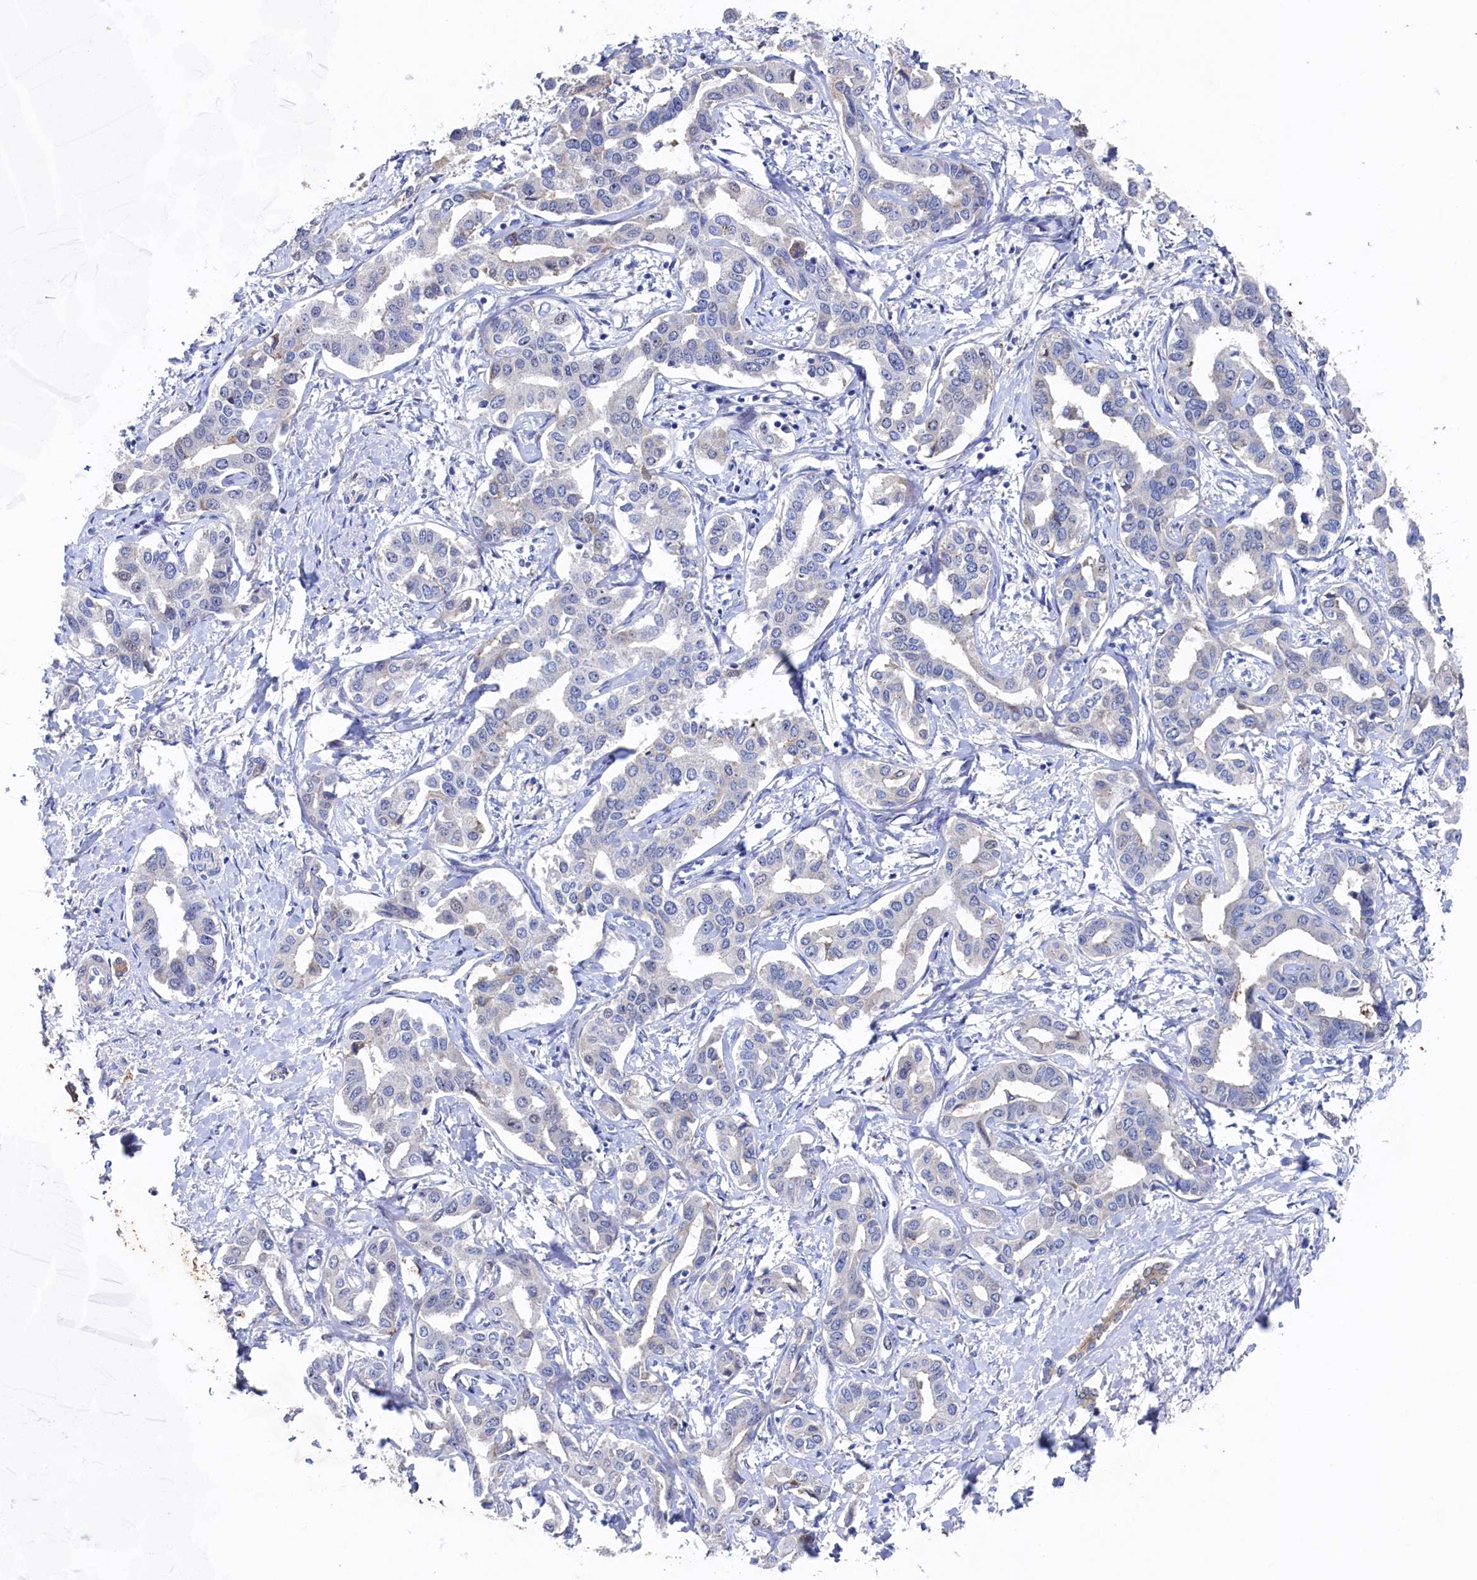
{"staining": {"intensity": "negative", "quantity": "none", "location": "none"}, "tissue": "liver cancer", "cell_type": "Tumor cells", "image_type": "cancer", "snomed": [{"axis": "morphology", "description": "Cholangiocarcinoma"}, {"axis": "topography", "description": "Liver"}], "caption": "The micrograph shows no significant positivity in tumor cells of liver cancer (cholangiocarcinoma). Brightfield microscopy of IHC stained with DAB (3,3'-diaminobenzidine) (brown) and hematoxylin (blue), captured at high magnification.", "gene": "CBLIF", "patient": {"sex": "male", "age": 59}}